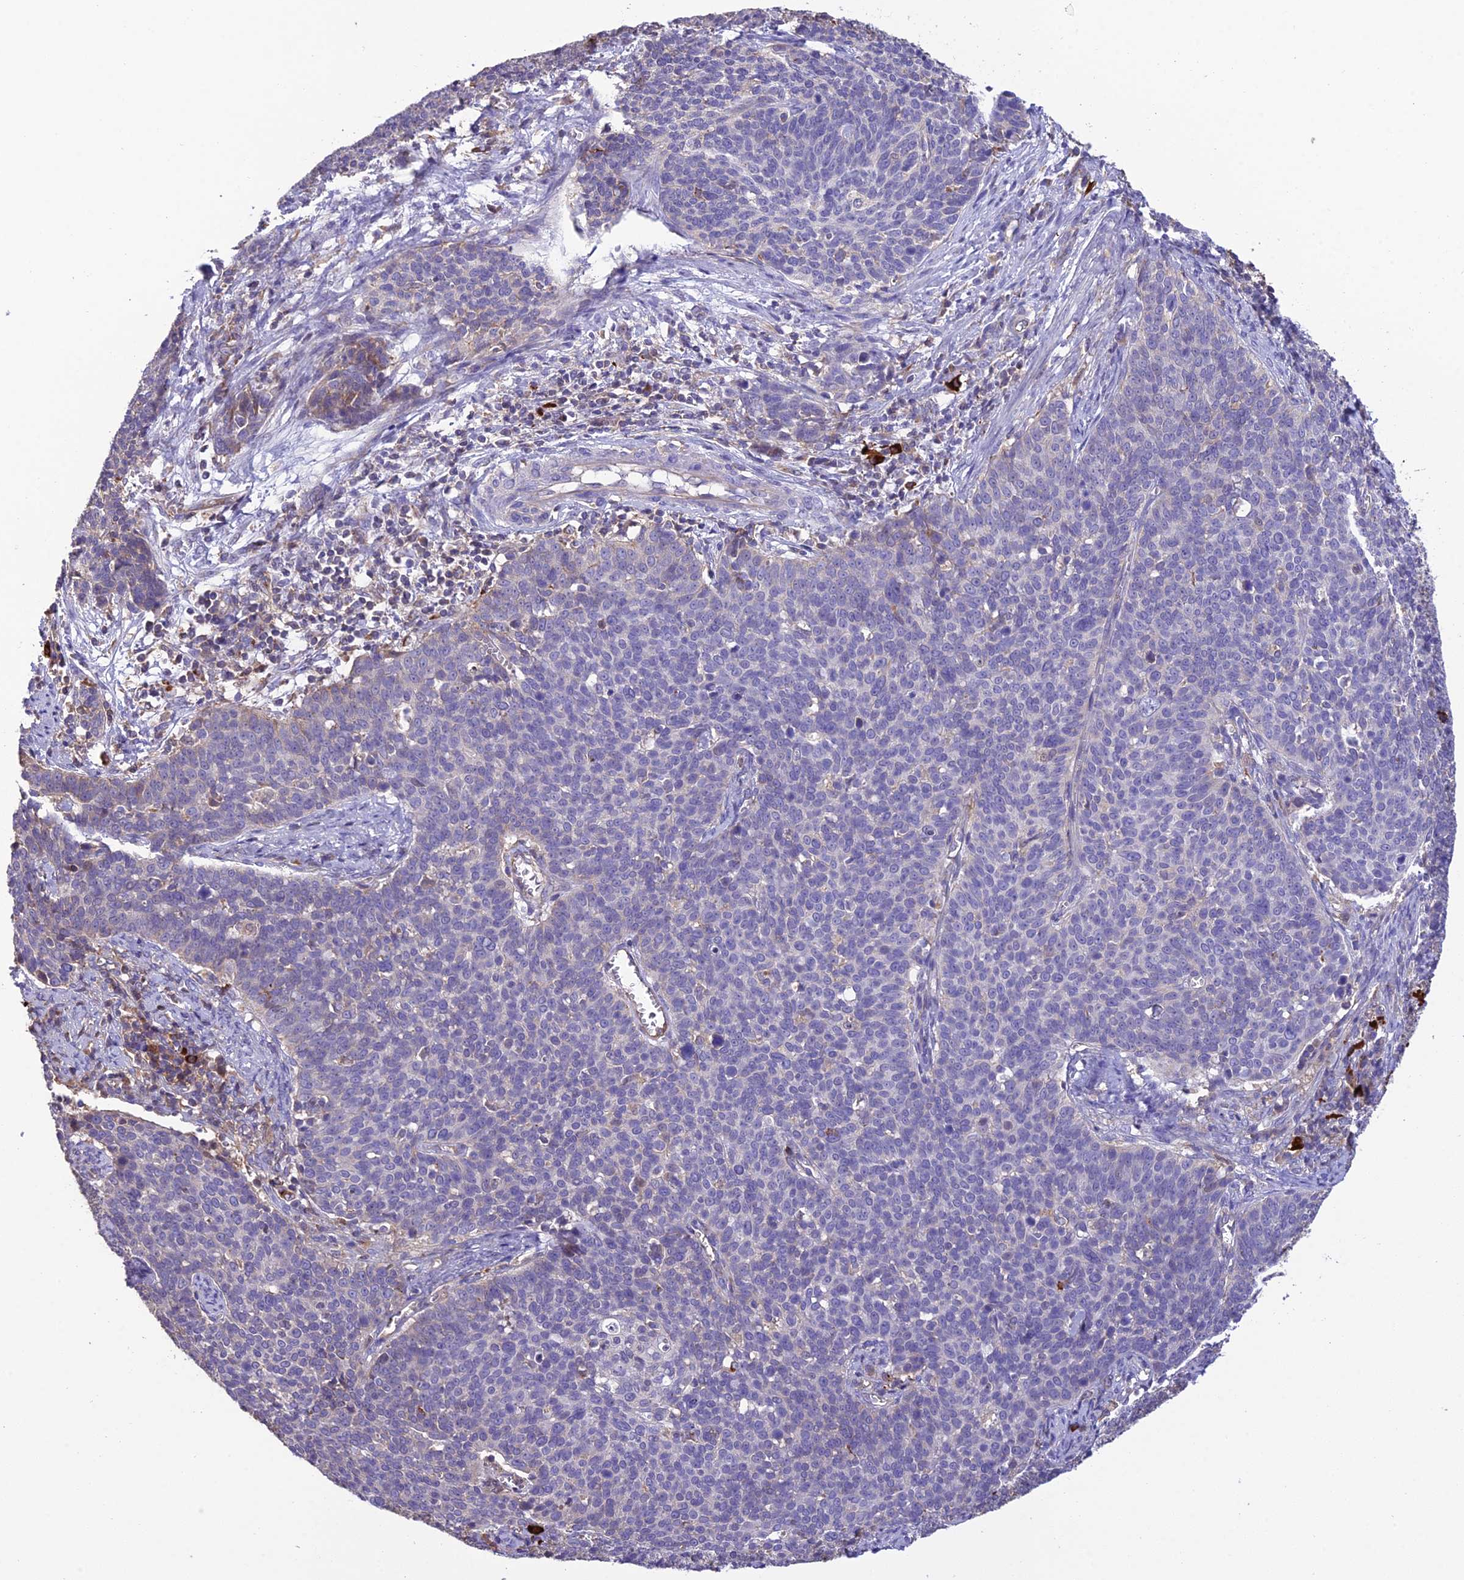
{"staining": {"intensity": "negative", "quantity": "none", "location": "none"}, "tissue": "cervical cancer", "cell_type": "Tumor cells", "image_type": "cancer", "snomed": [{"axis": "morphology", "description": "Squamous cell carcinoma, NOS"}, {"axis": "topography", "description": "Cervix"}], "caption": "DAB immunohistochemical staining of cervical squamous cell carcinoma demonstrates no significant staining in tumor cells.", "gene": "MIOS", "patient": {"sex": "female", "age": 39}}